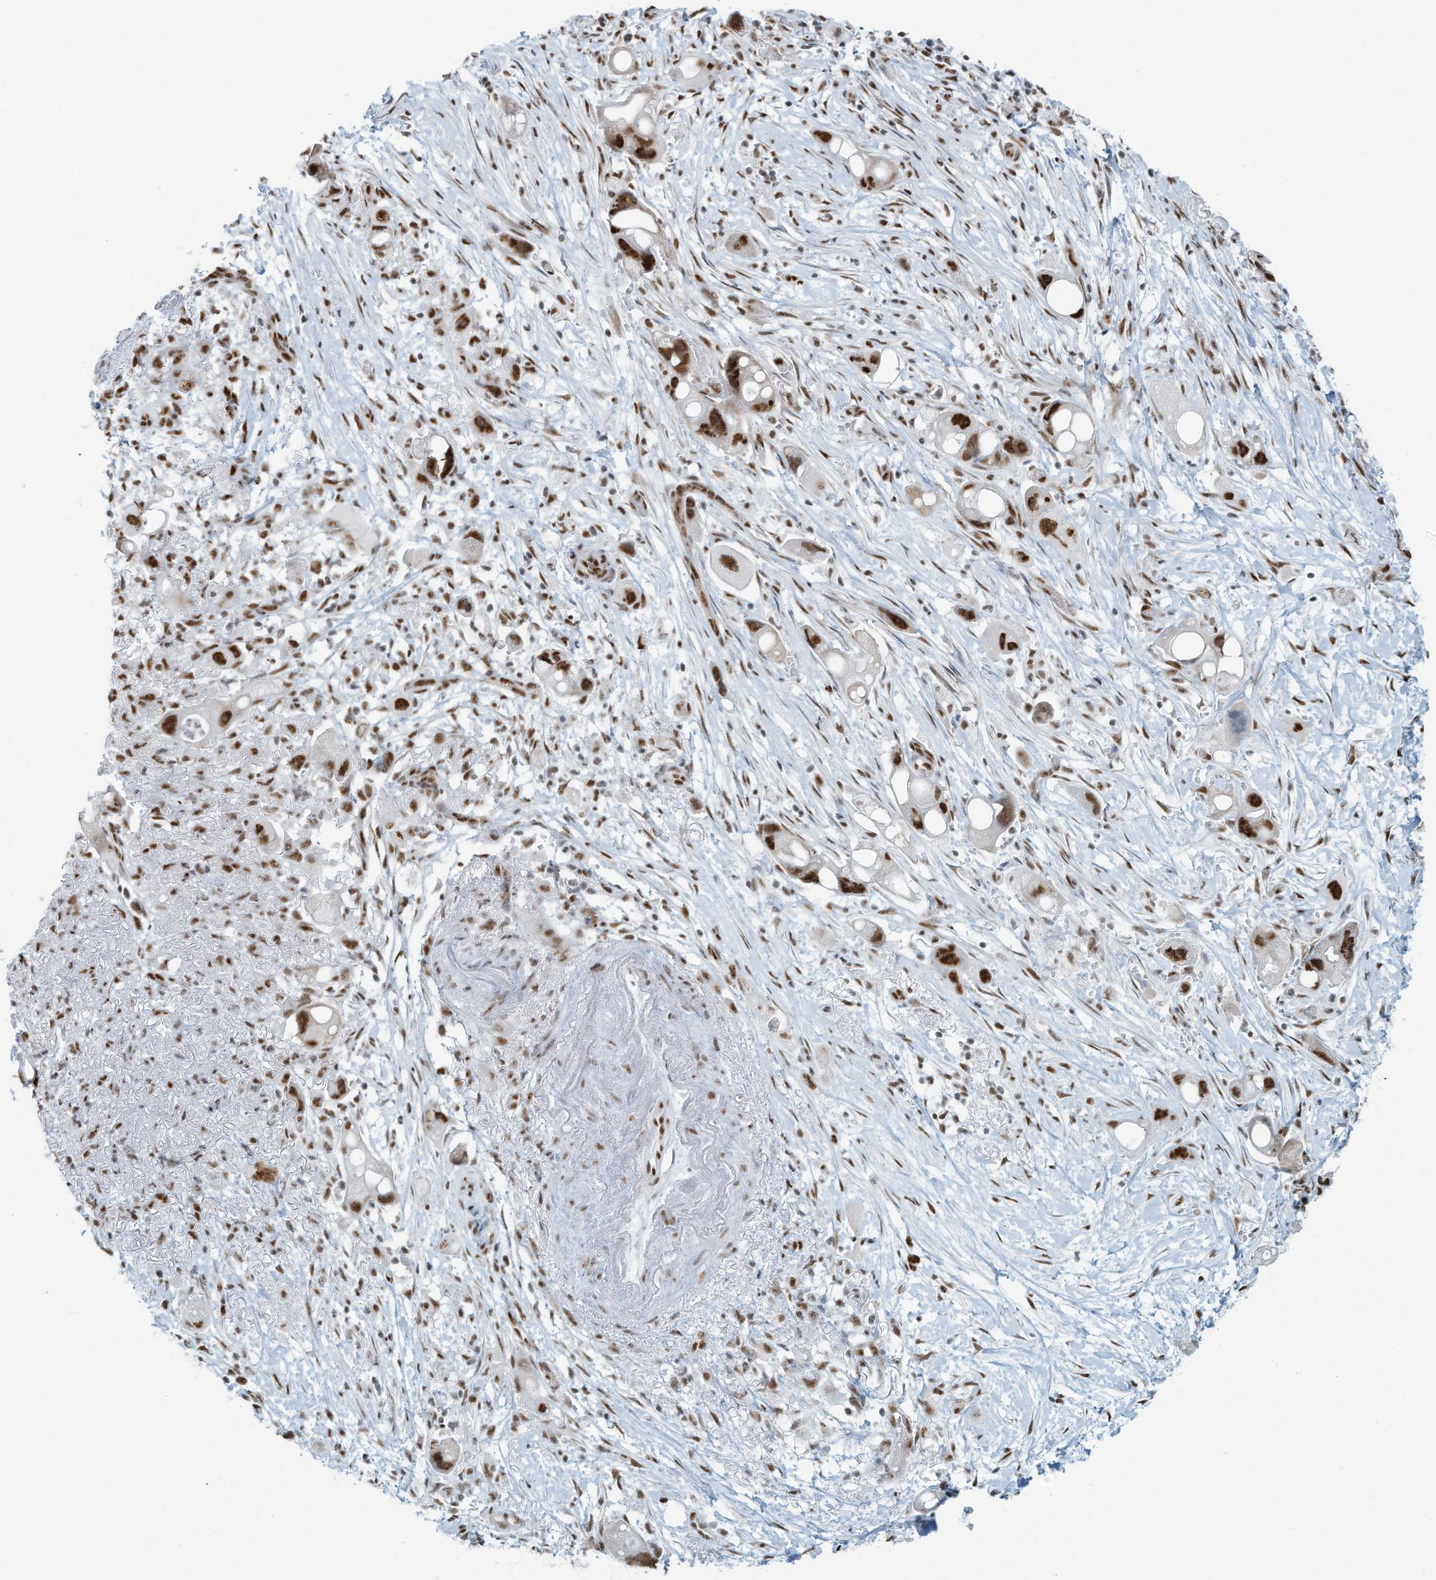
{"staining": {"intensity": "strong", "quantity": ">75%", "location": "nuclear"}, "tissue": "pancreatic cancer", "cell_type": "Tumor cells", "image_type": "cancer", "snomed": [{"axis": "morphology", "description": "Normal tissue, NOS"}, {"axis": "morphology", "description": "Adenocarcinoma, NOS"}, {"axis": "topography", "description": "Pancreas"}], "caption": "Pancreatic cancer stained with IHC reveals strong nuclear staining in approximately >75% of tumor cells.", "gene": "SARNP", "patient": {"sex": "female", "age": 68}}